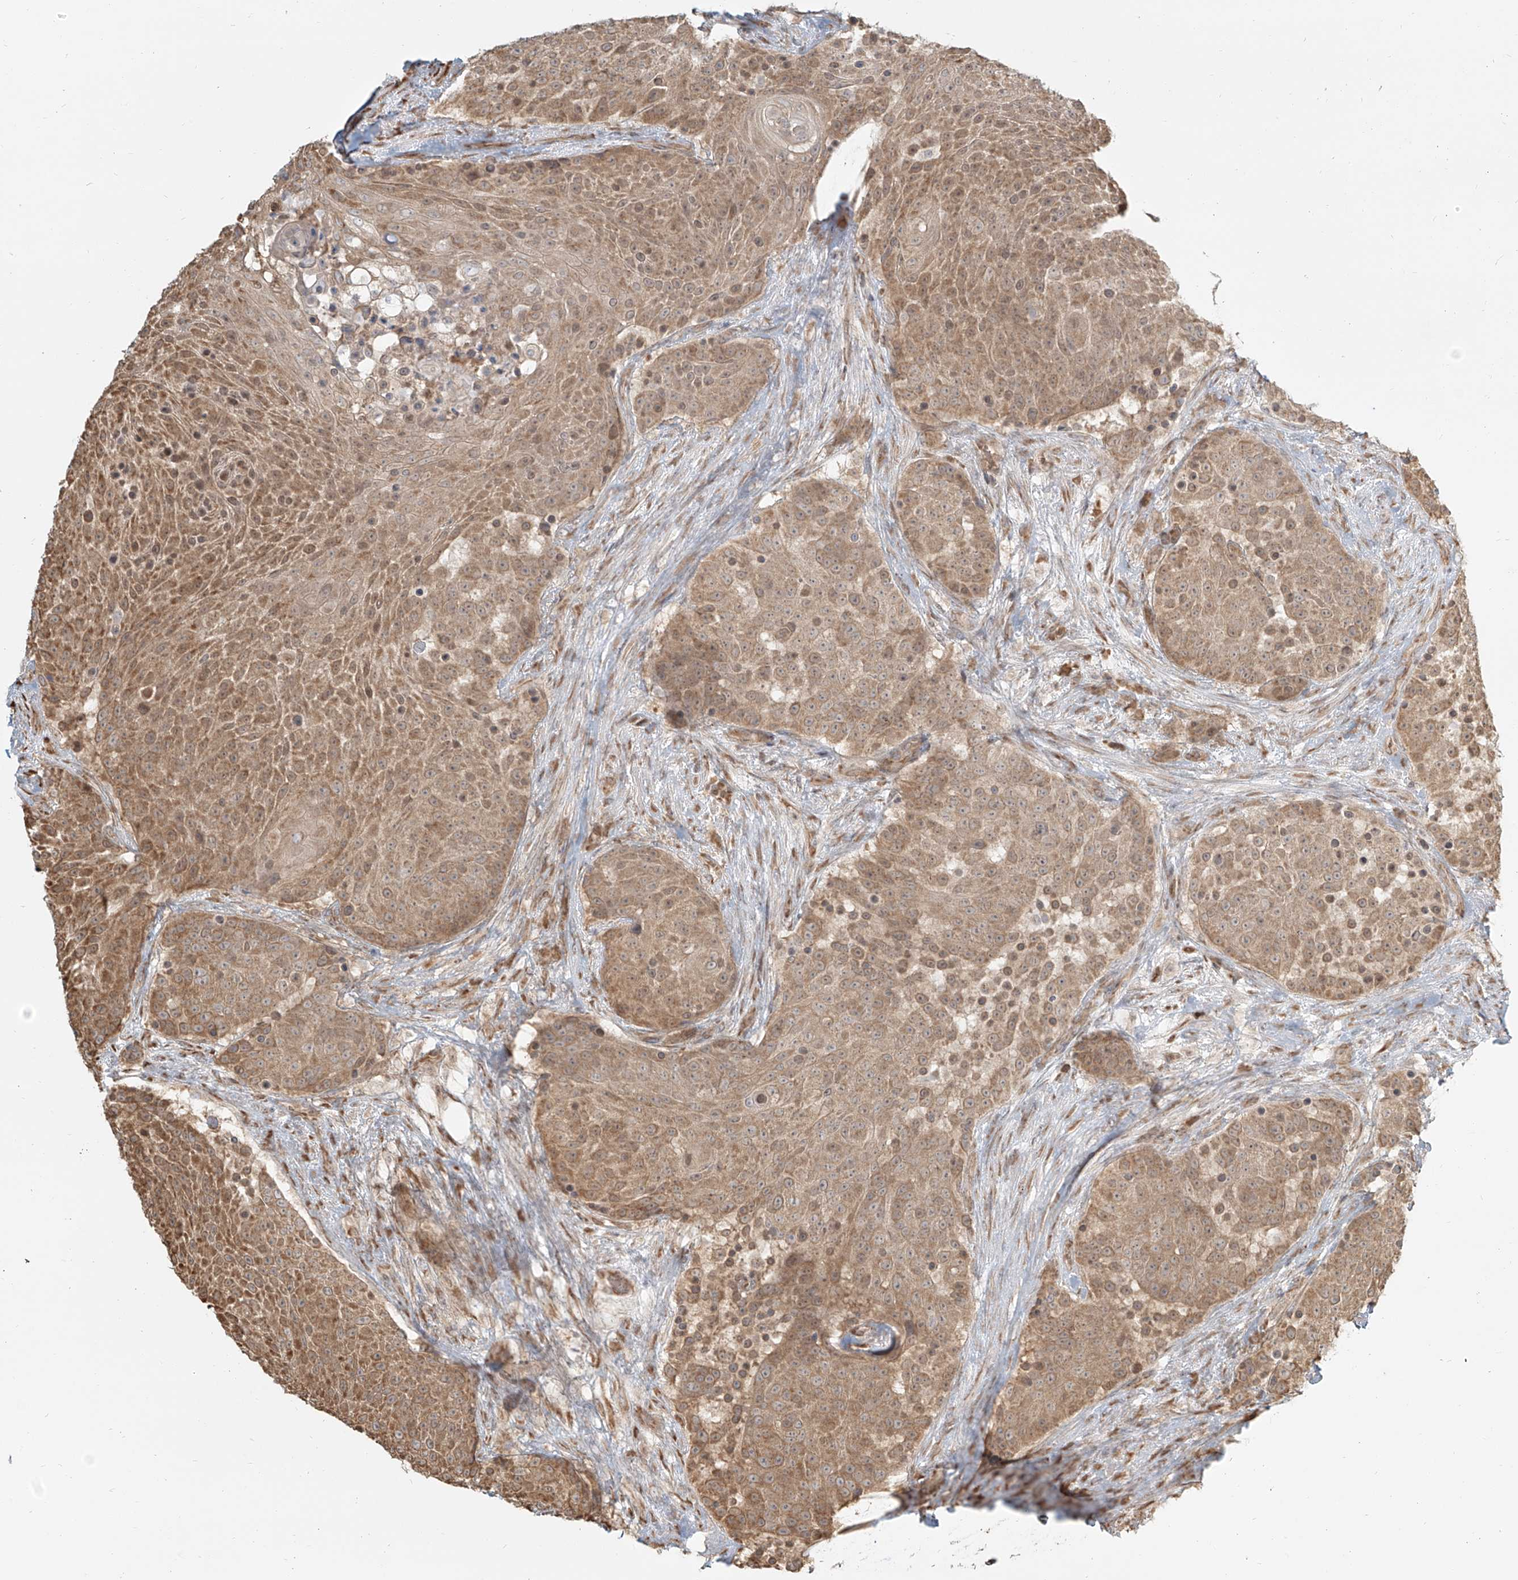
{"staining": {"intensity": "moderate", "quantity": ">75%", "location": "cytoplasmic/membranous"}, "tissue": "urothelial cancer", "cell_type": "Tumor cells", "image_type": "cancer", "snomed": [{"axis": "morphology", "description": "Urothelial carcinoma, High grade"}, {"axis": "topography", "description": "Urinary bladder"}], "caption": "The immunohistochemical stain highlights moderate cytoplasmic/membranous staining in tumor cells of high-grade urothelial carcinoma tissue.", "gene": "UBE2K", "patient": {"sex": "female", "age": 63}}